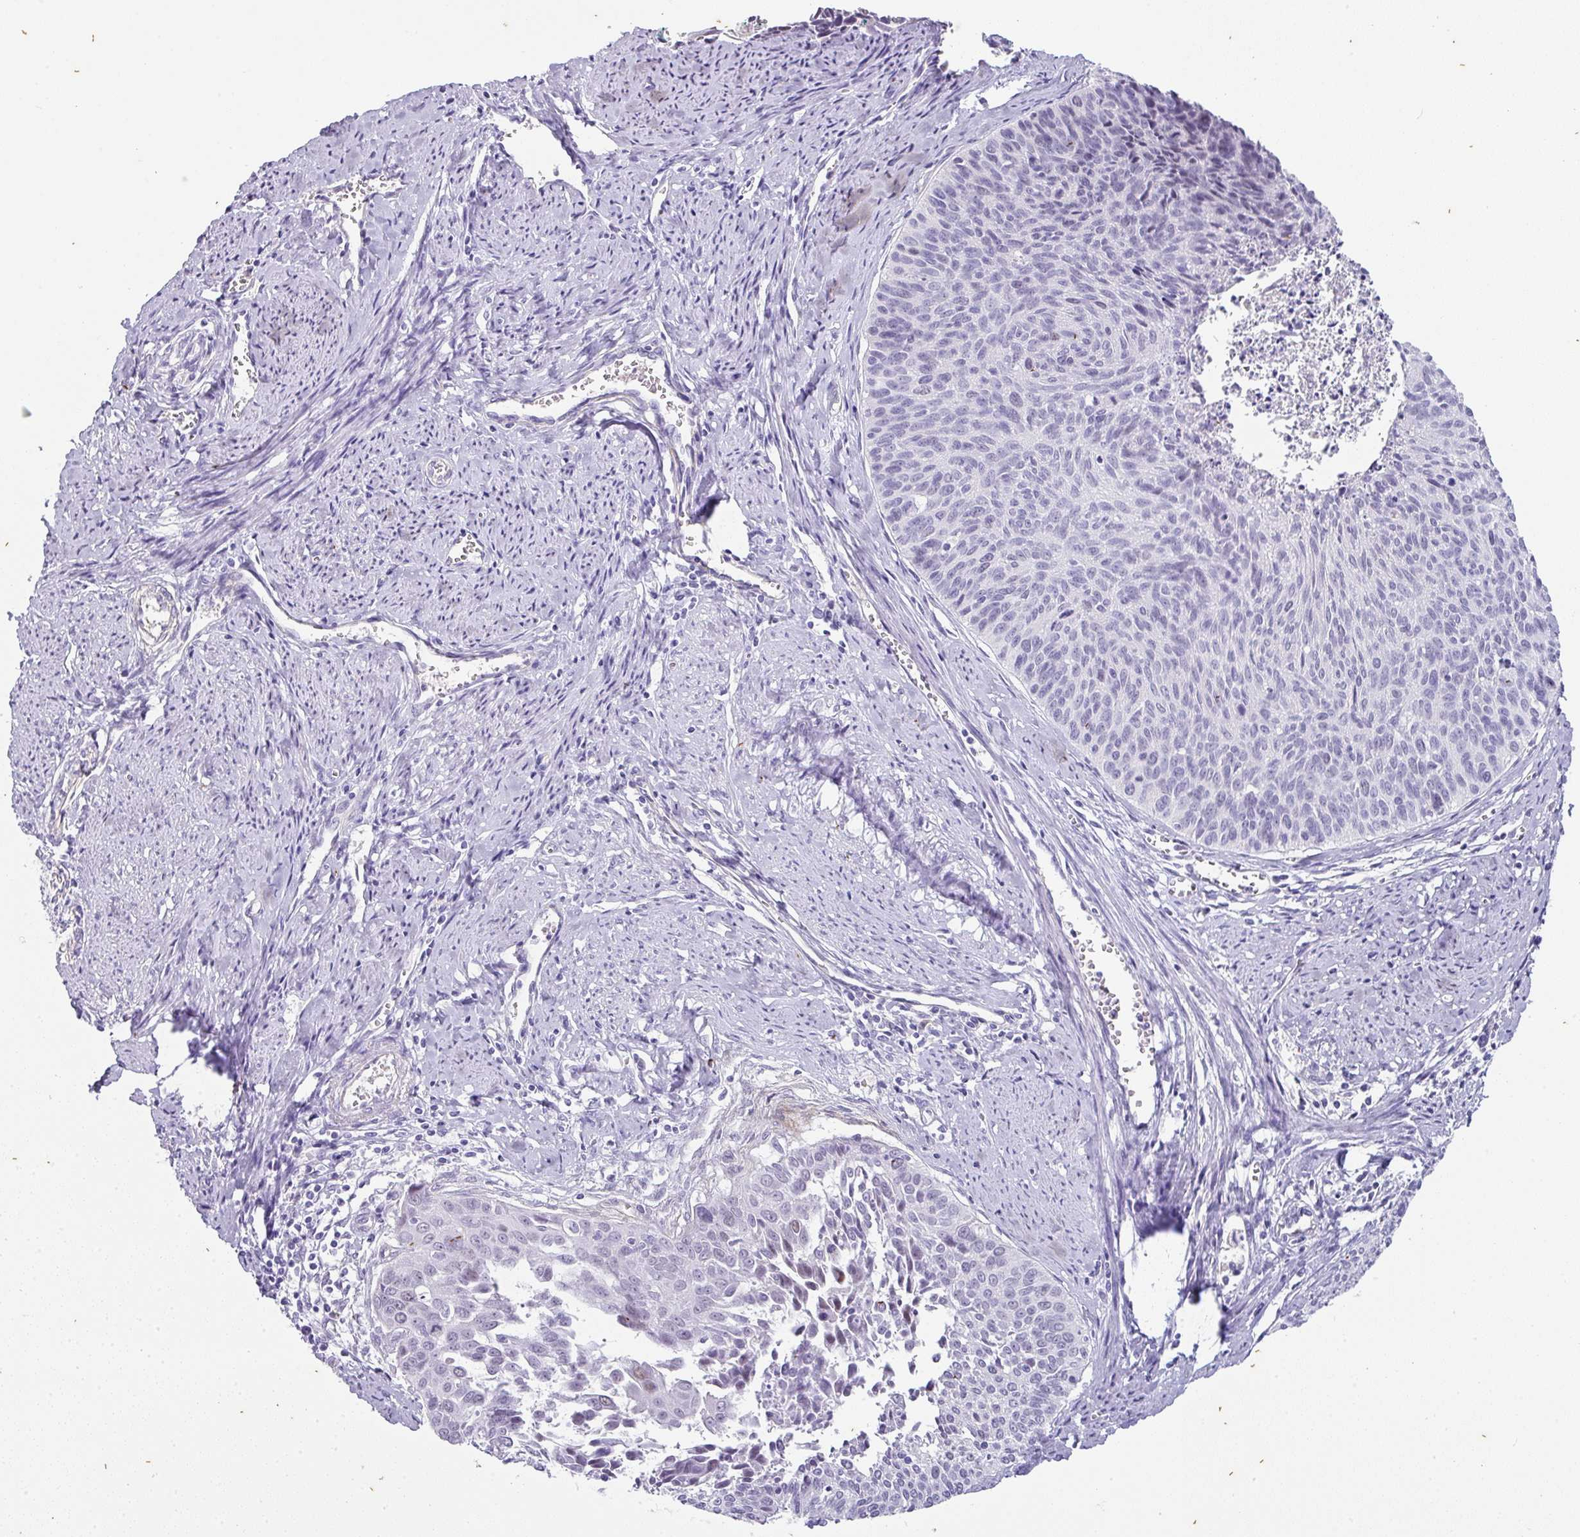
{"staining": {"intensity": "weak", "quantity": "<25%", "location": "nuclear"}, "tissue": "cervical cancer", "cell_type": "Tumor cells", "image_type": "cancer", "snomed": [{"axis": "morphology", "description": "Squamous cell carcinoma, NOS"}, {"axis": "topography", "description": "Cervix"}], "caption": "Human cervical squamous cell carcinoma stained for a protein using immunohistochemistry shows no positivity in tumor cells.", "gene": "OR52N1", "patient": {"sex": "female", "age": 55}}